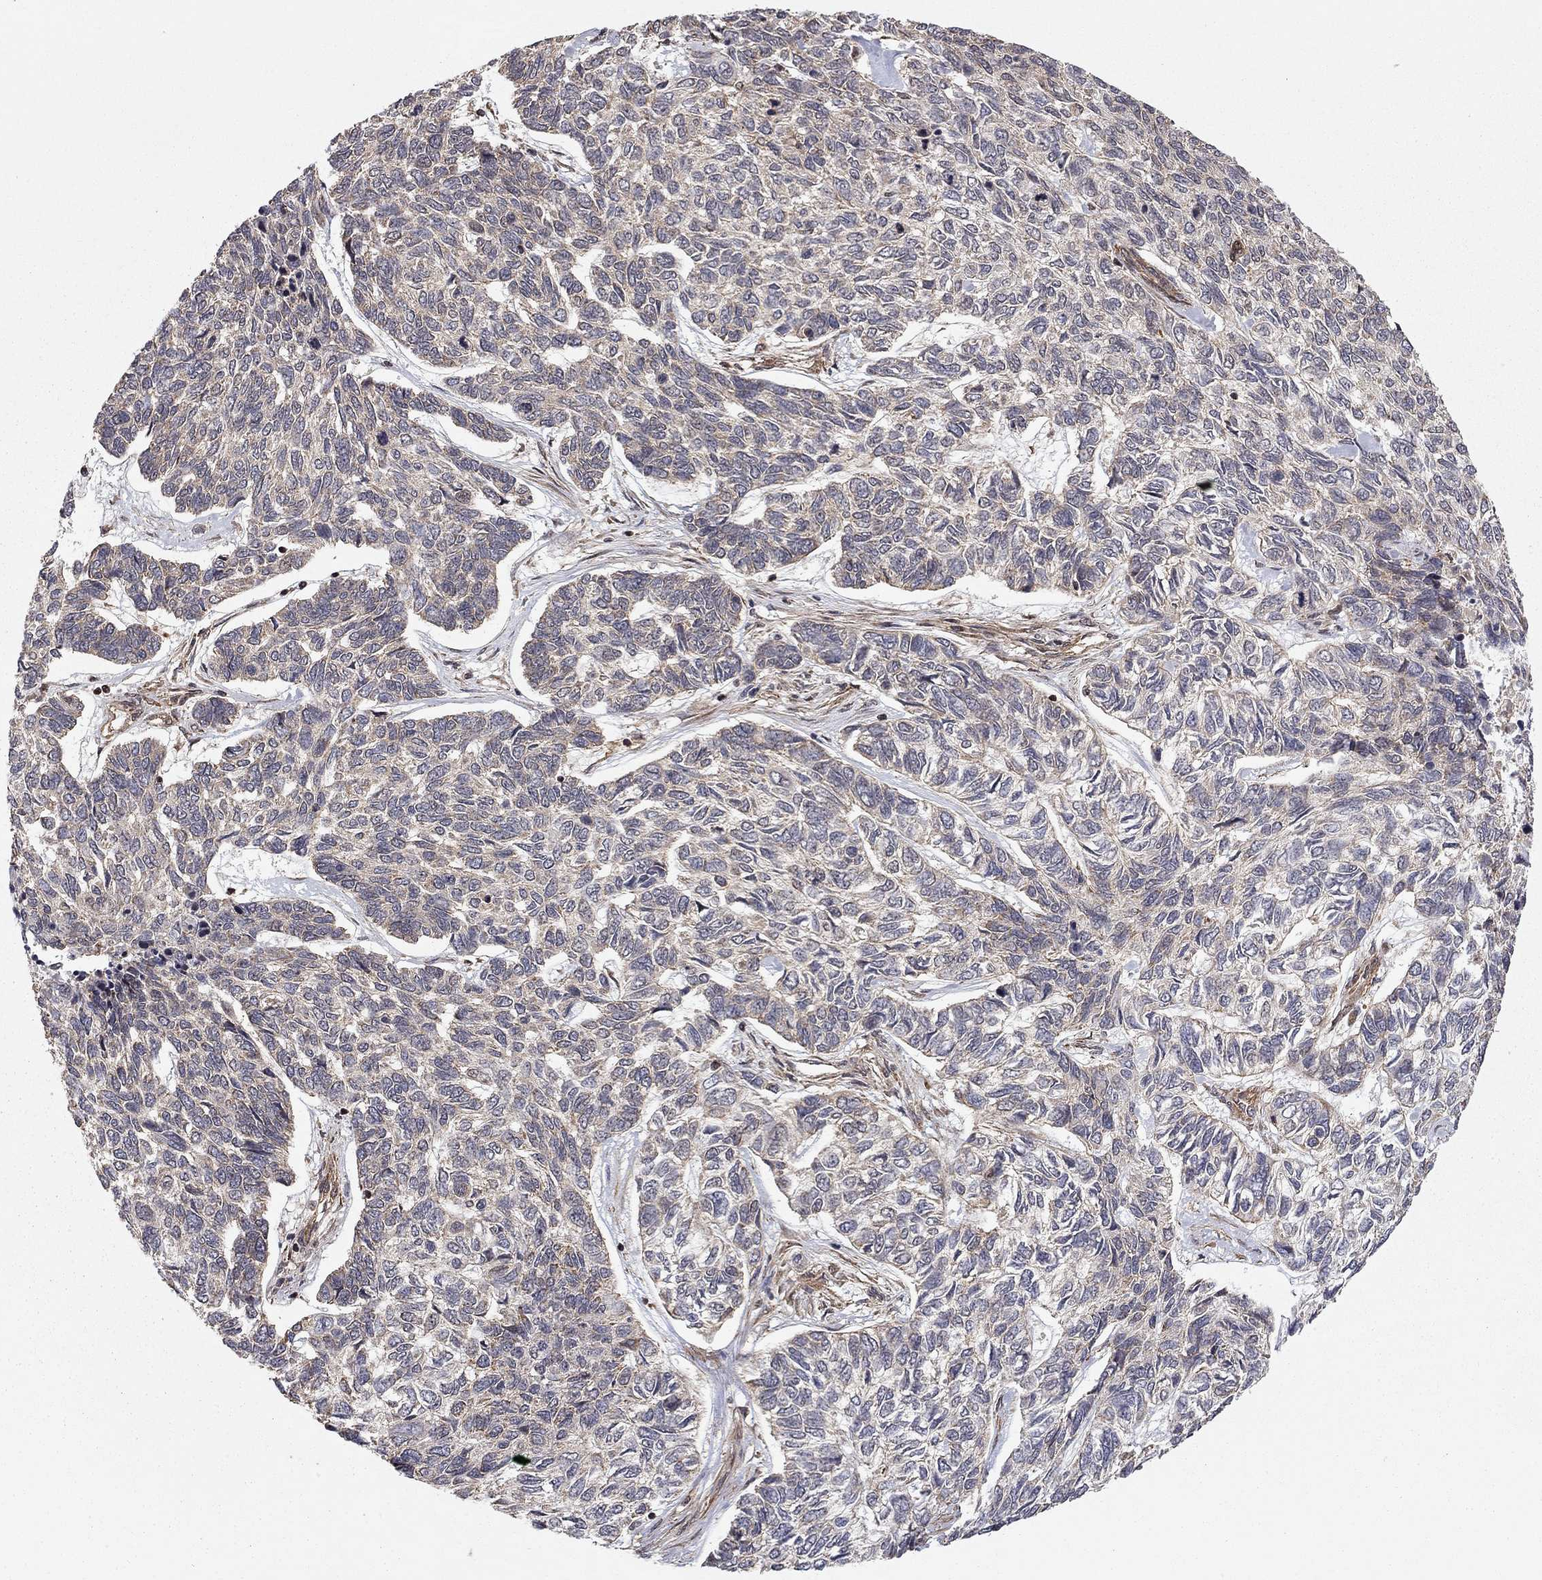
{"staining": {"intensity": "negative", "quantity": "none", "location": "none"}, "tissue": "skin cancer", "cell_type": "Tumor cells", "image_type": "cancer", "snomed": [{"axis": "morphology", "description": "Basal cell carcinoma"}, {"axis": "topography", "description": "Skin"}], "caption": "A high-resolution photomicrograph shows immunohistochemistry (IHC) staining of skin basal cell carcinoma, which displays no significant positivity in tumor cells.", "gene": "TDP1", "patient": {"sex": "female", "age": 65}}